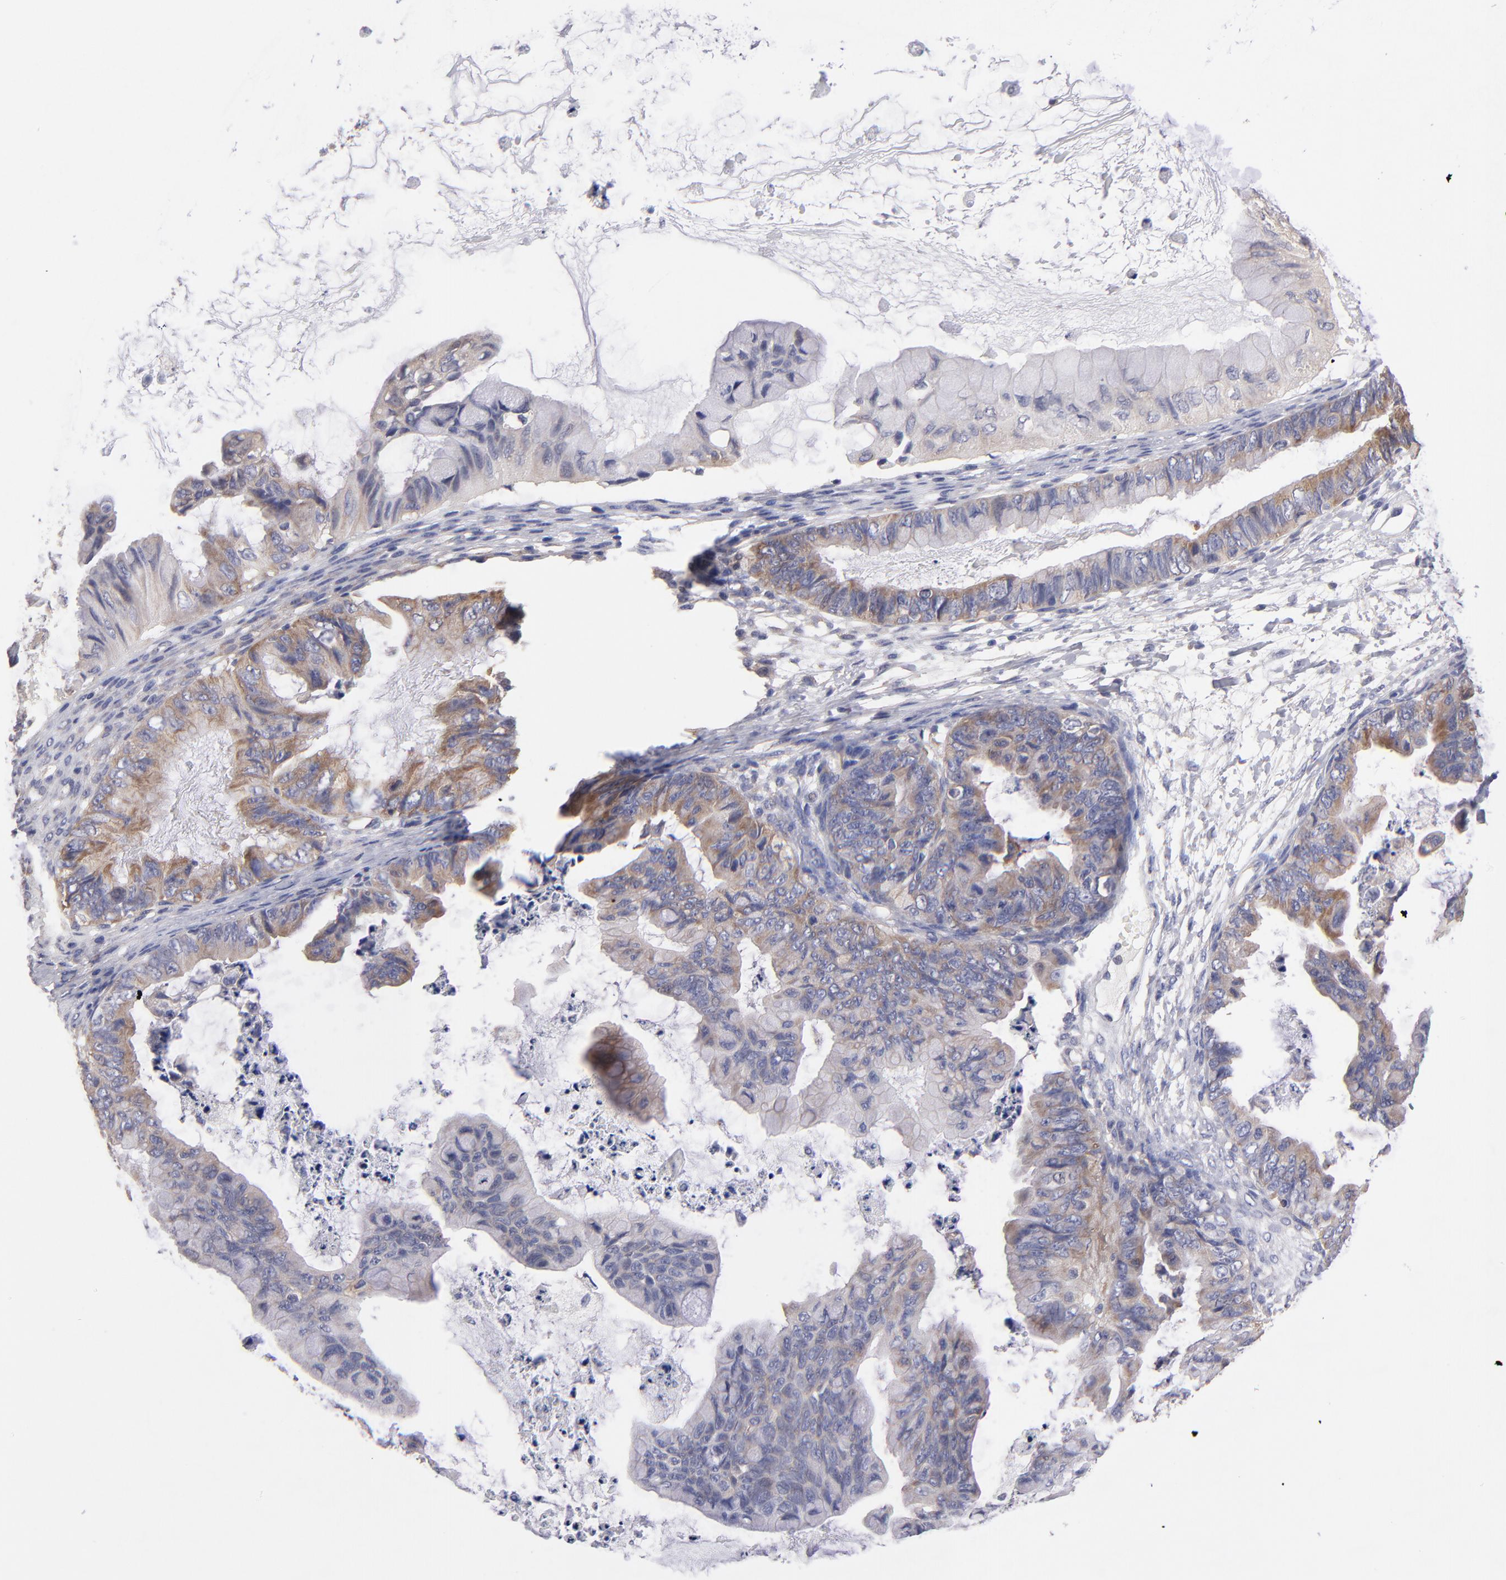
{"staining": {"intensity": "weak", "quantity": ">75%", "location": "cytoplasmic/membranous"}, "tissue": "ovarian cancer", "cell_type": "Tumor cells", "image_type": "cancer", "snomed": [{"axis": "morphology", "description": "Cystadenocarcinoma, mucinous, NOS"}, {"axis": "topography", "description": "Ovary"}], "caption": "Mucinous cystadenocarcinoma (ovarian) stained for a protein demonstrates weak cytoplasmic/membranous positivity in tumor cells.", "gene": "EIF3L", "patient": {"sex": "female", "age": 36}}